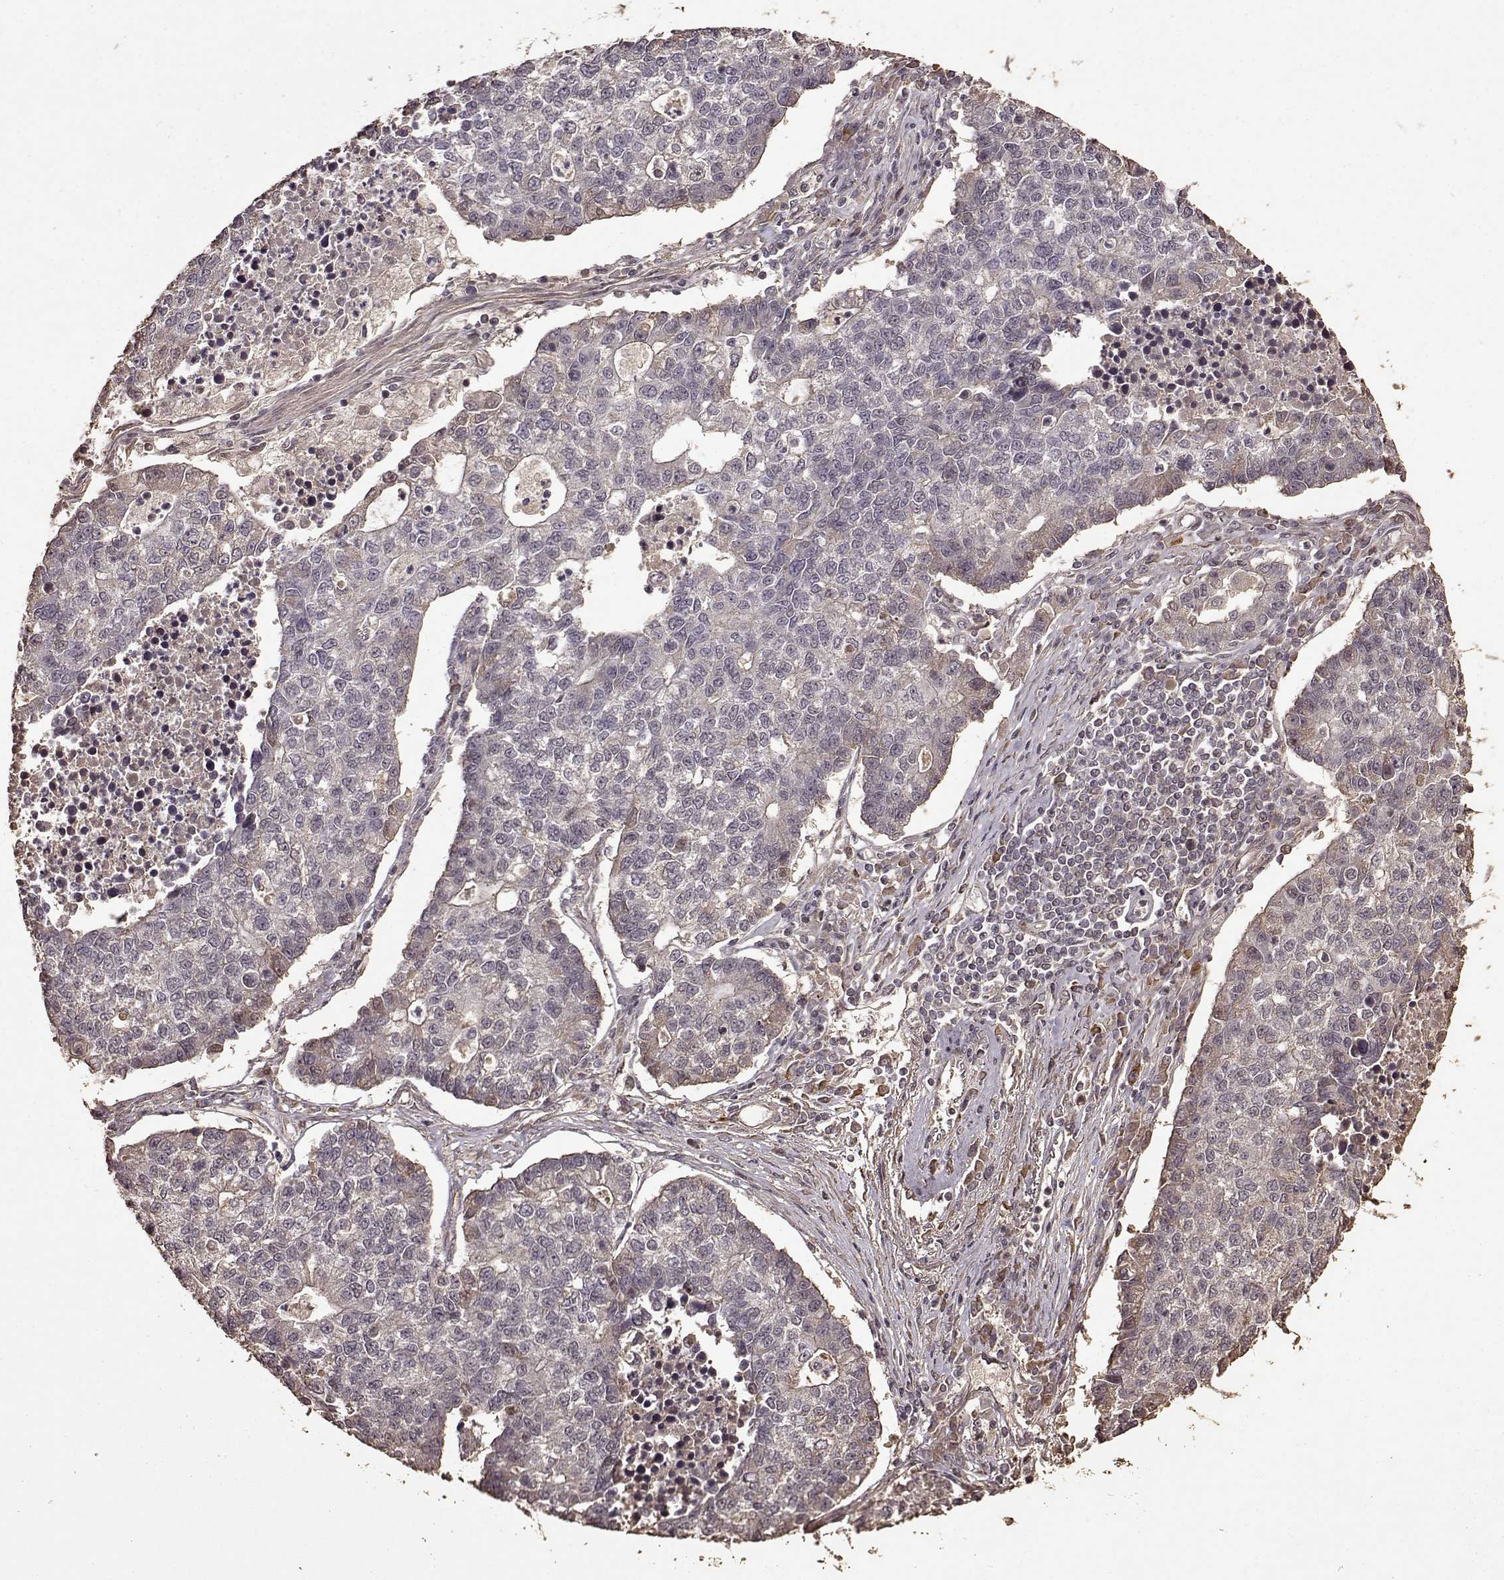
{"staining": {"intensity": "negative", "quantity": "none", "location": "none"}, "tissue": "lung cancer", "cell_type": "Tumor cells", "image_type": "cancer", "snomed": [{"axis": "morphology", "description": "Adenocarcinoma, NOS"}, {"axis": "topography", "description": "Lung"}], "caption": "DAB (3,3'-diaminobenzidine) immunohistochemical staining of lung cancer shows no significant positivity in tumor cells.", "gene": "FBXW11", "patient": {"sex": "male", "age": 57}}